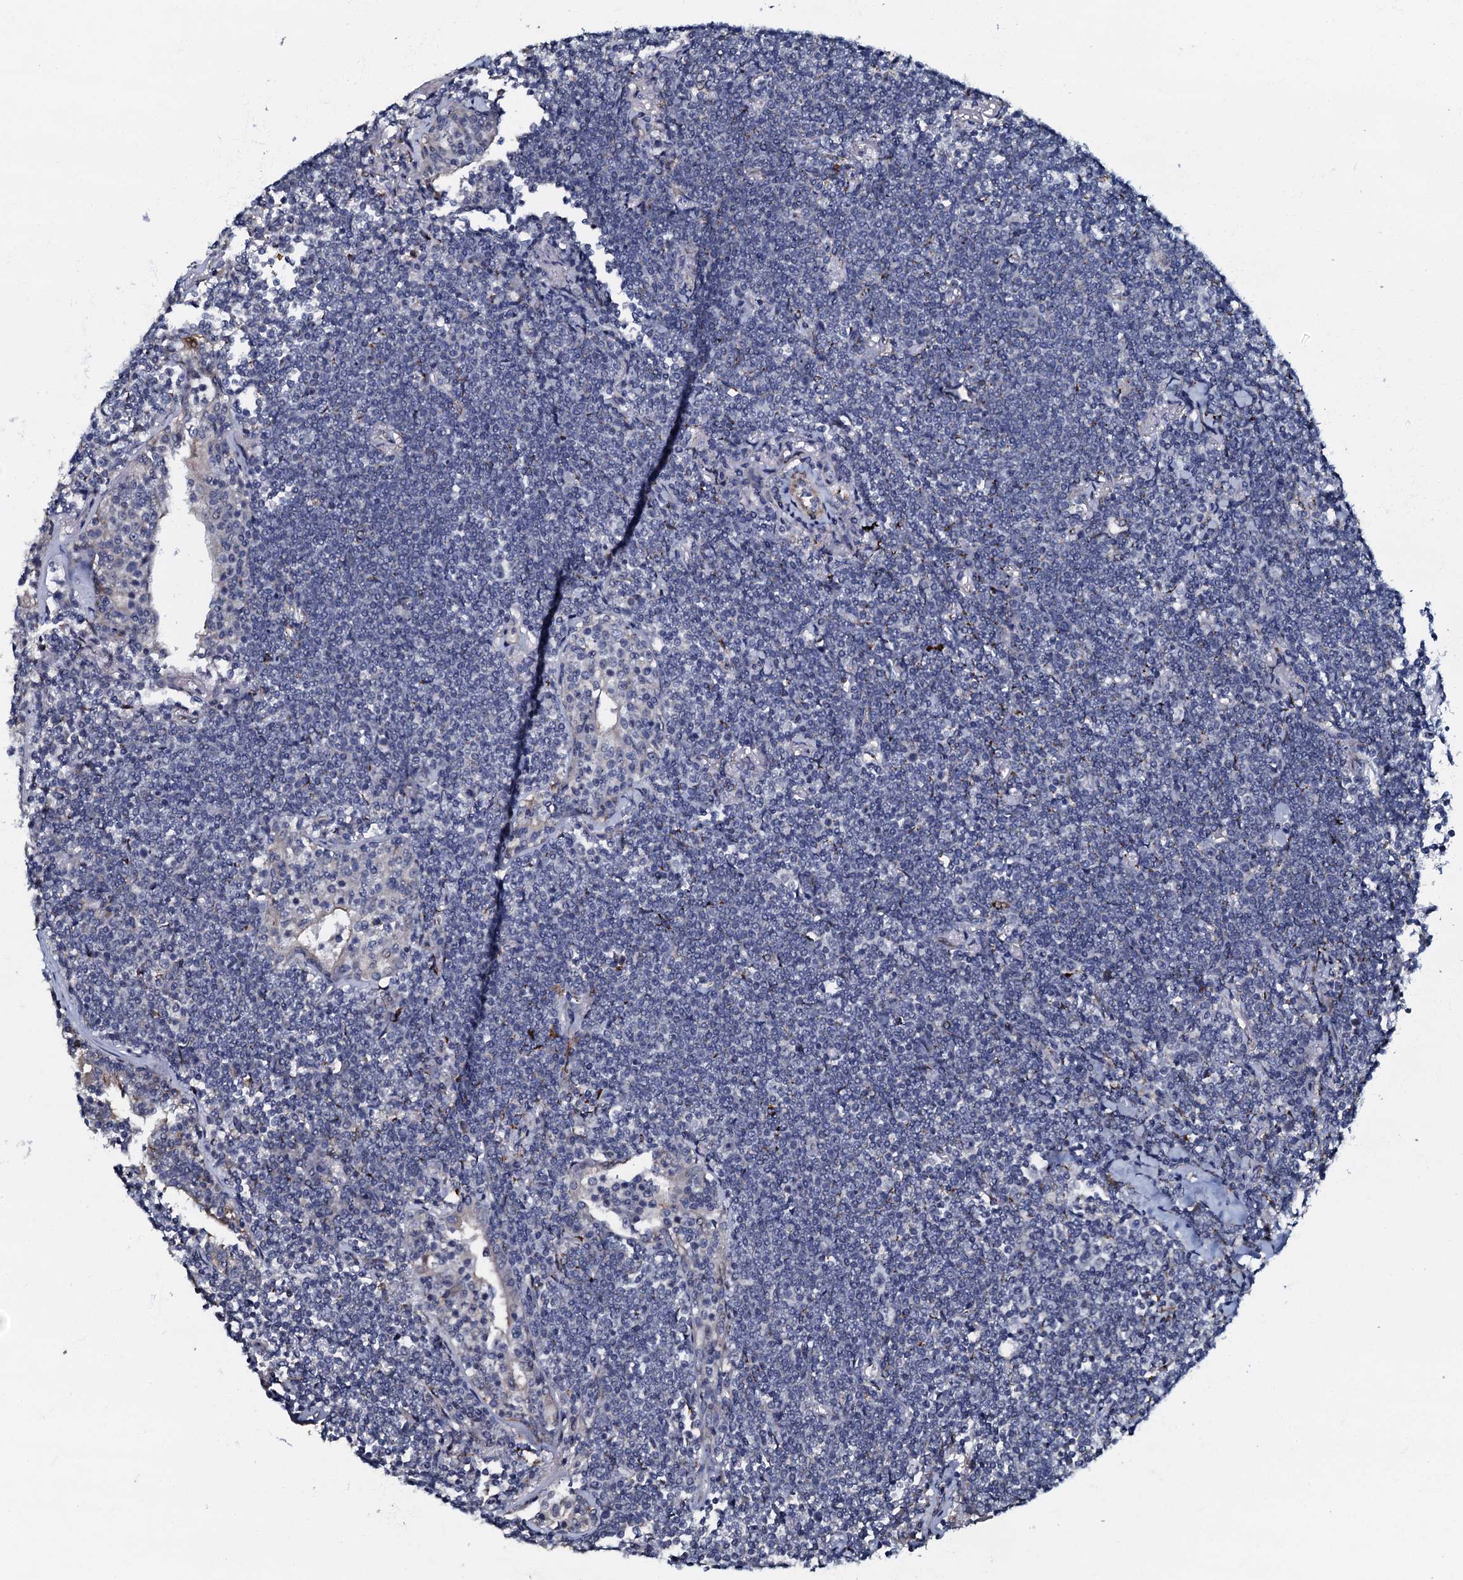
{"staining": {"intensity": "negative", "quantity": "none", "location": "none"}, "tissue": "lymphoma", "cell_type": "Tumor cells", "image_type": "cancer", "snomed": [{"axis": "morphology", "description": "Malignant lymphoma, non-Hodgkin's type, Low grade"}, {"axis": "topography", "description": "Lung"}], "caption": "A photomicrograph of malignant lymphoma, non-Hodgkin's type (low-grade) stained for a protein reveals no brown staining in tumor cells.", "gene": "OLAH", "patient": {"sex": "female", "age": 71}}